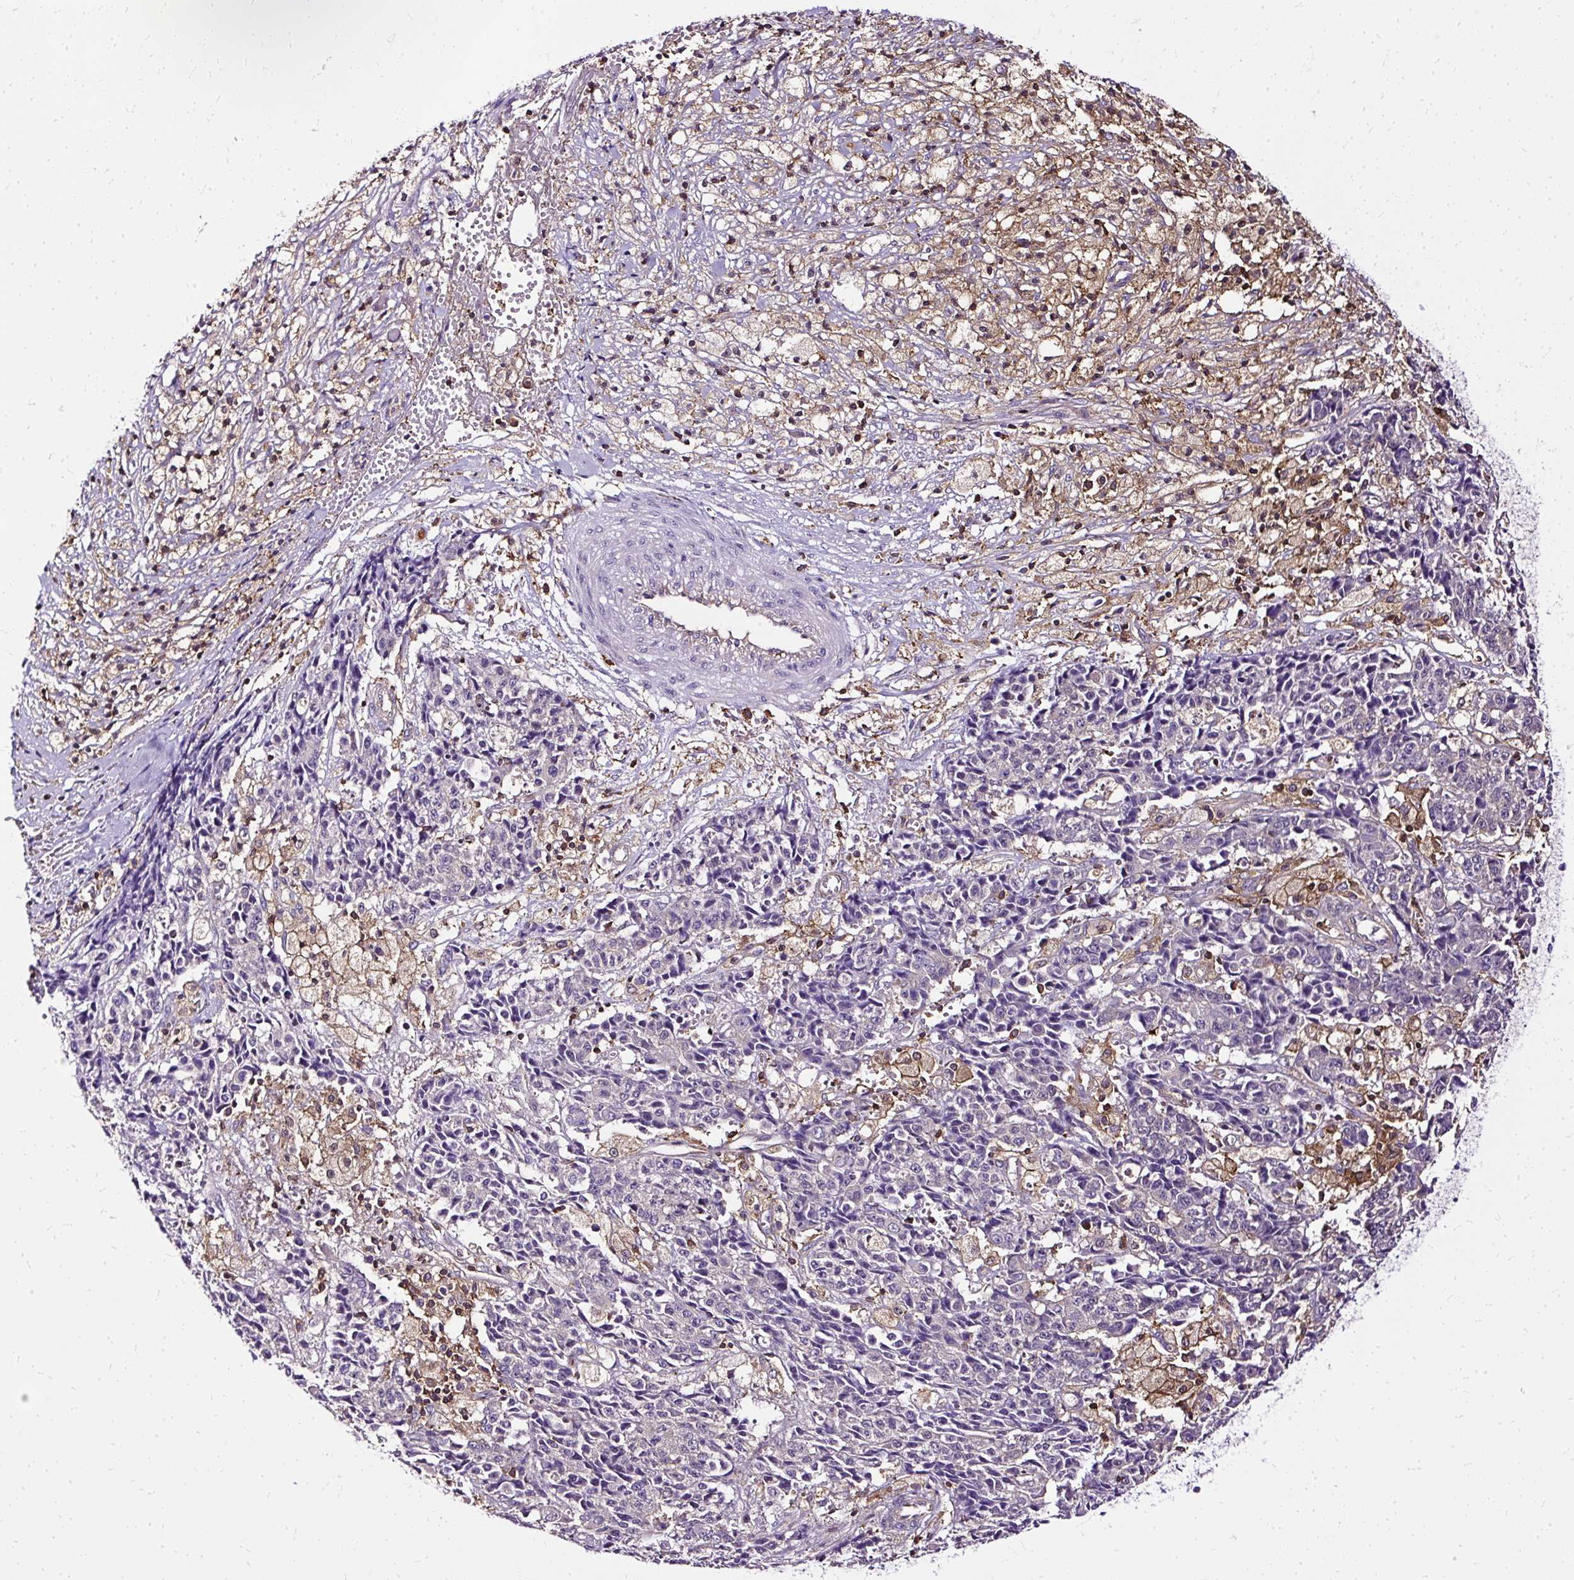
{"staining": {"intensity": "negative", "quantity": "none", "location": "none"}, "tissue": "ovarian cancer", "cell_type": "Tumor cells", "image_type": "cancer", "snomed": [{"axis": "morphology", "description": "Carcinoma, endometroid"}, {"axis": "topography", "description": "Ovary"}], "caption": "High magnification brightfield microscopy of ovarian endometroid carcinoma stained with DAB (3,3'-diaminobenzidine) (brown) and counterstained with hematoxylin (blue): tumor cells show no significant positivity. The staining is performed using DAB brown chromogen with nuclei counter-stained in using hematoxylin.", "gene": "TWF2", "patient": {"sex": "female", "age": 42}}